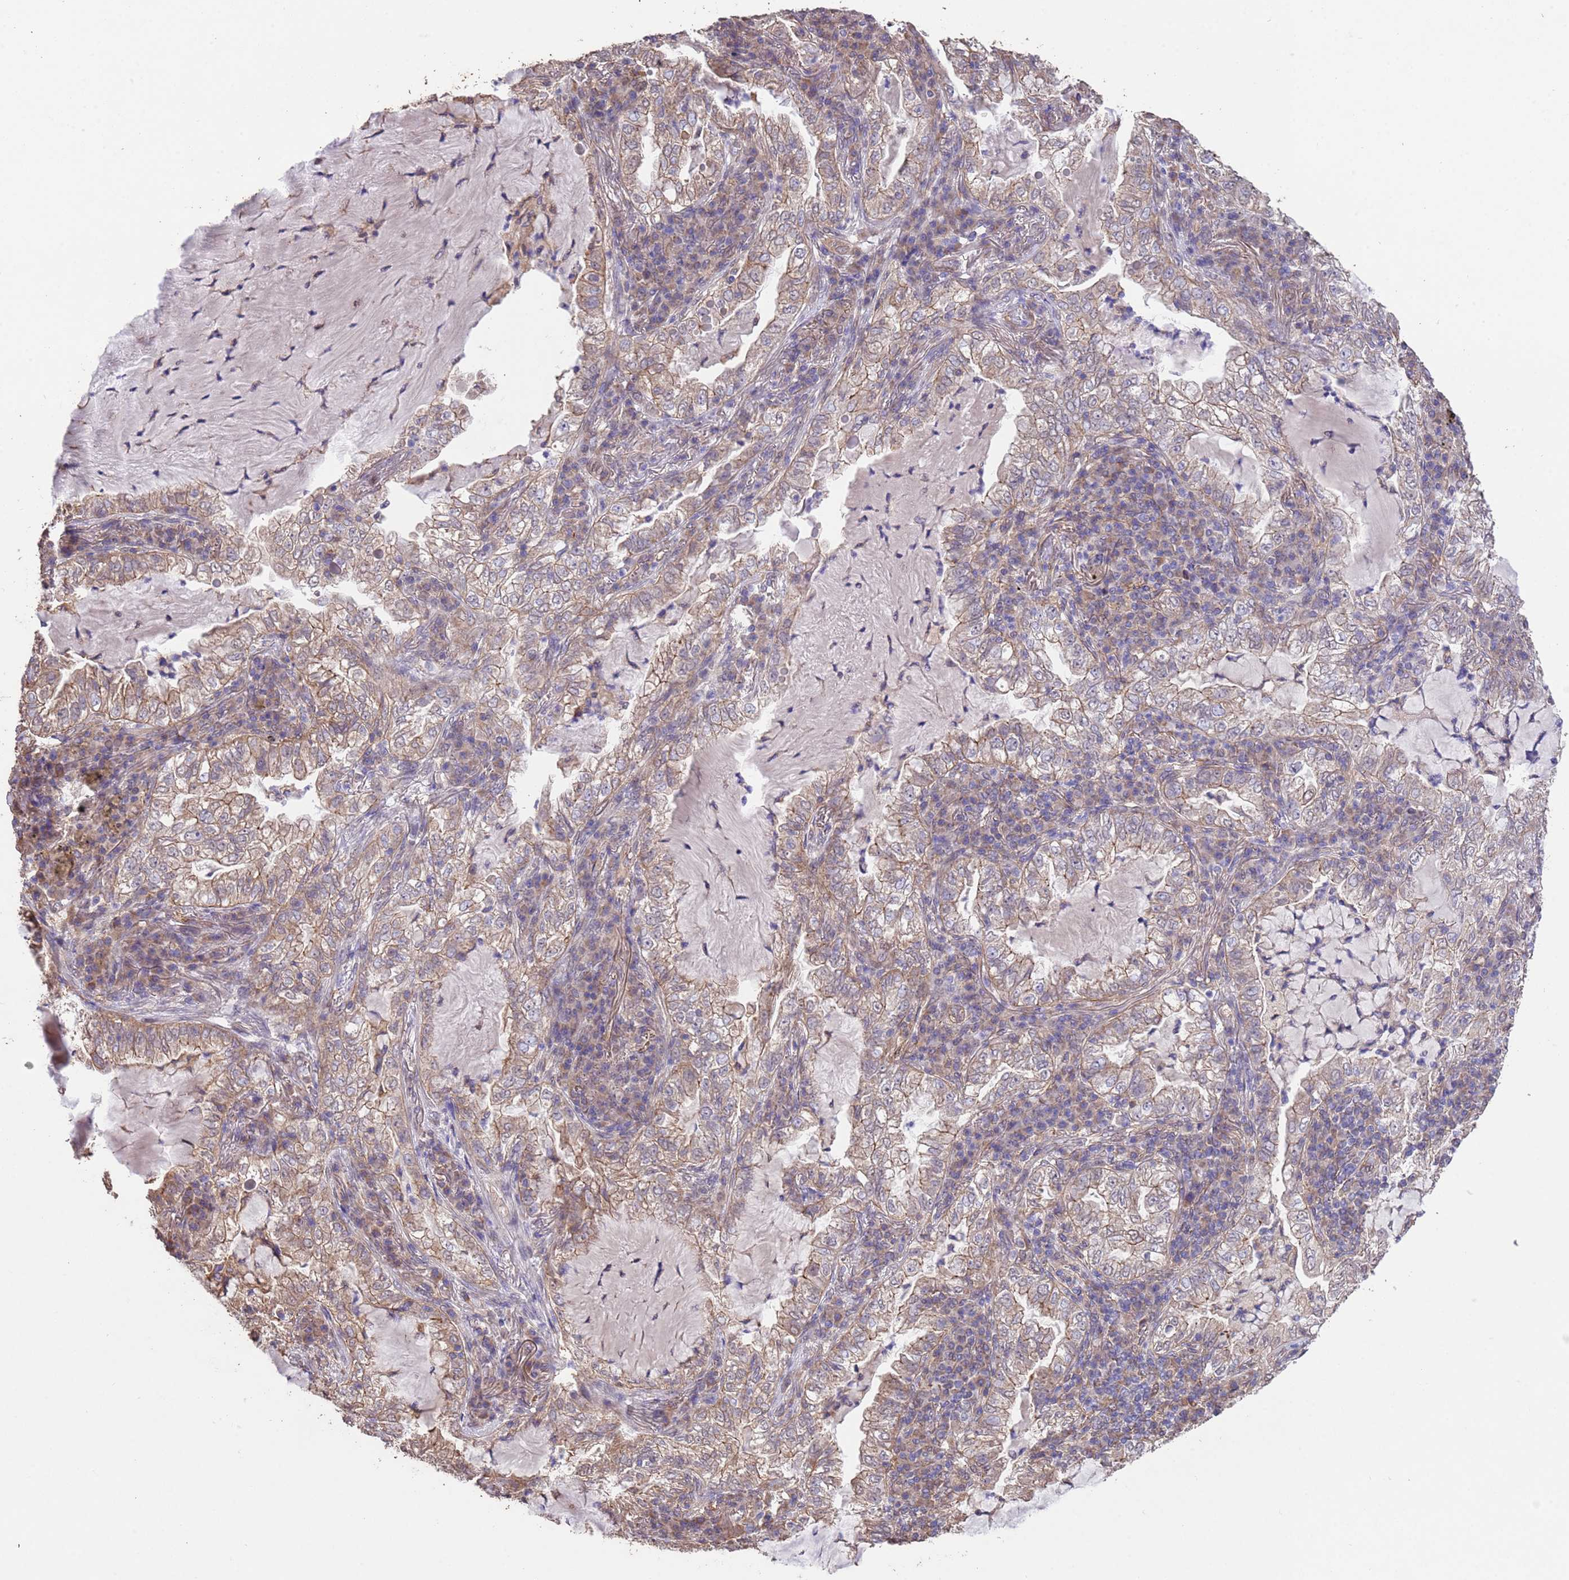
{"staining": {"intensity": "weak", "quantity": ">75%", "location": "cytoplasmic/membranous"}, "tissue": "lung cancer", "cell_type": "Tumor cells", "image_type": "cancer", "snomed": [{"axis": "morphology", "description": "Adenocarcinoma, NOS"}, {"axis": "topography", "description": "Lung"}], "caption": "Lung cancer tissue demonstrates weak cytoplasmic/membranous staining in approximately >75% of tumor cells, visualized by immunohistochemistry.", "gene": "NPHP1", "patient": {"sex": "female", "age": 73}}